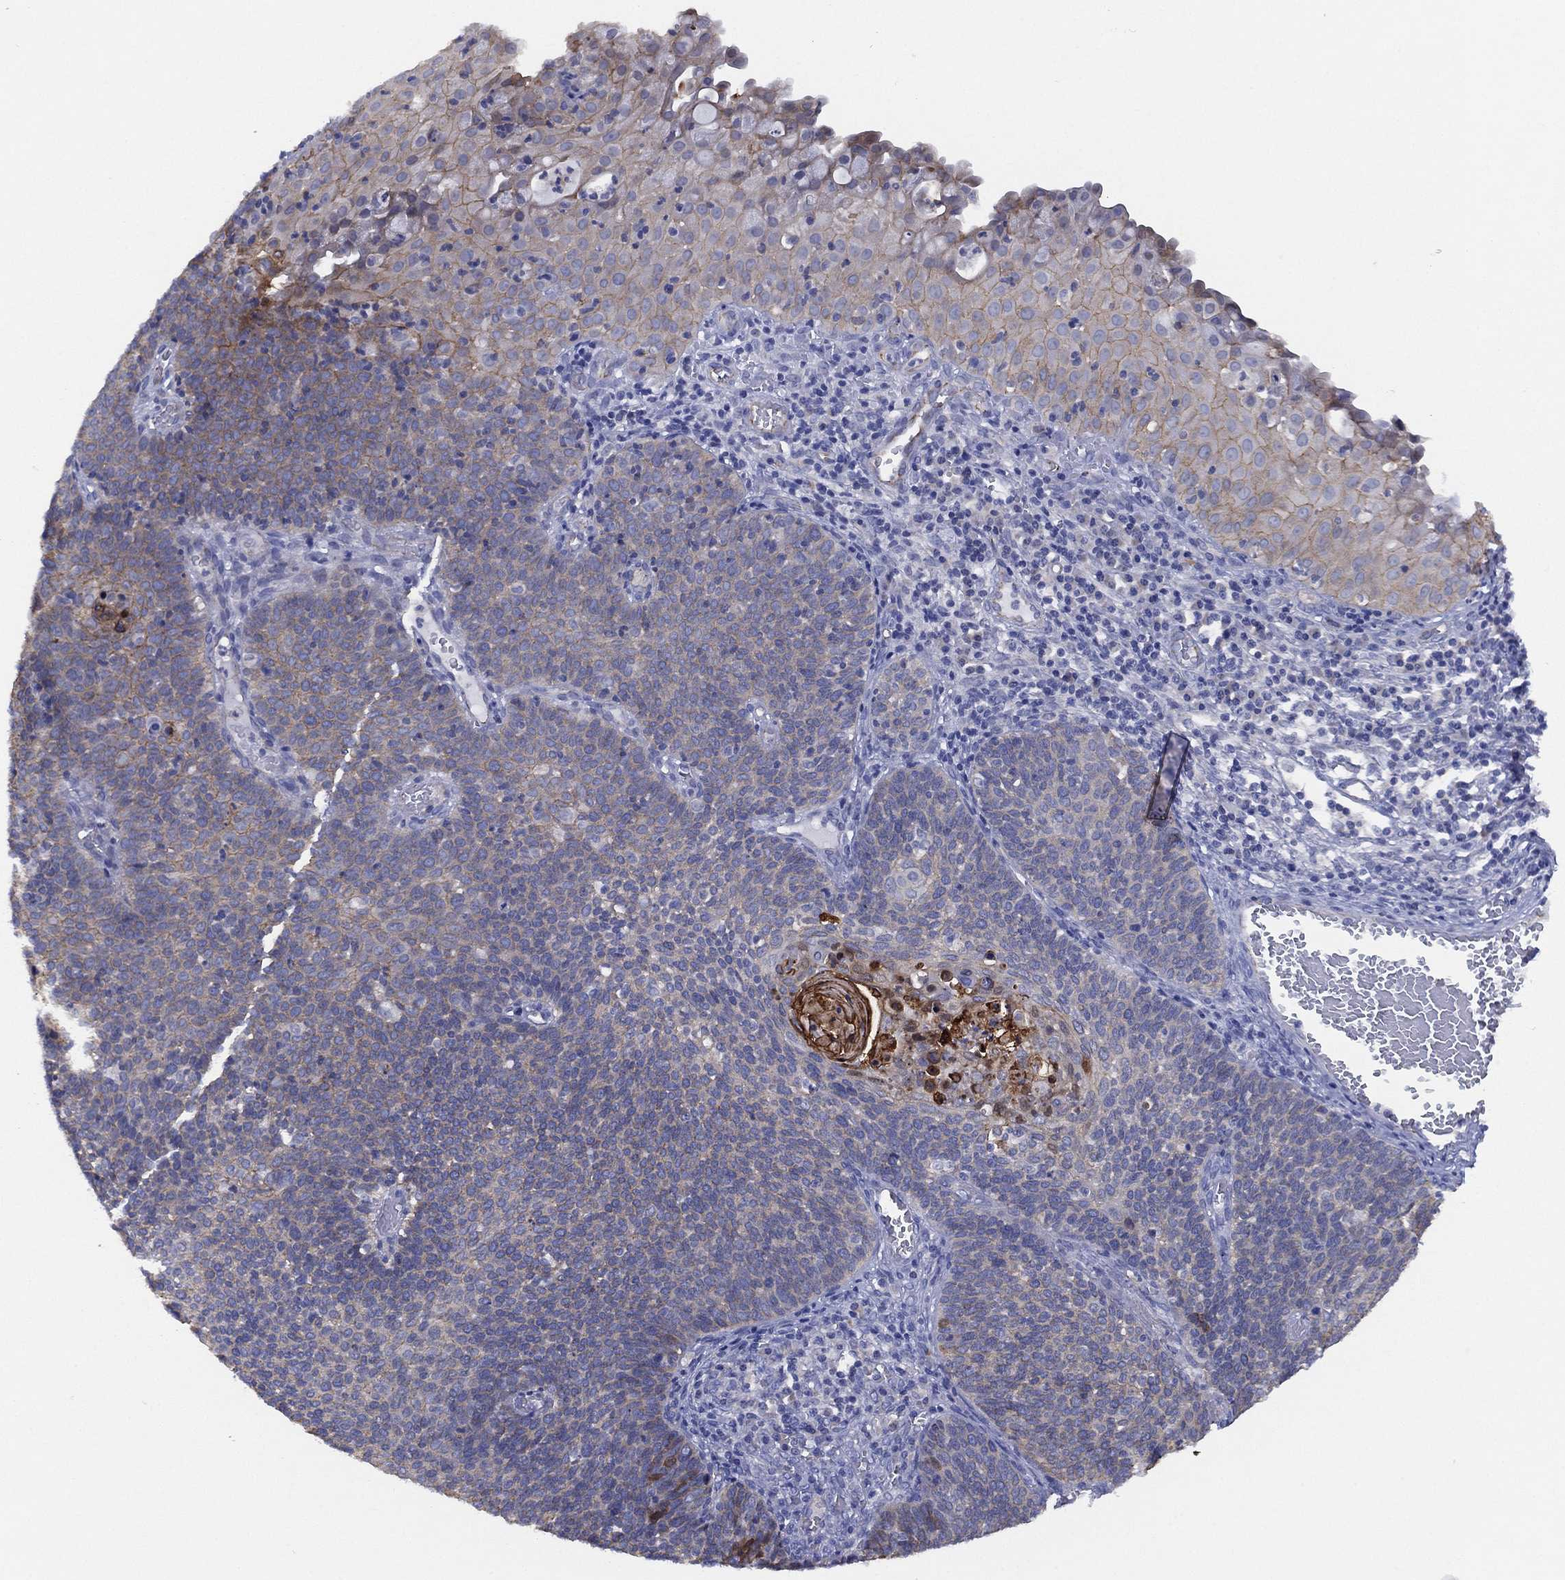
{"staining": {"intensity": "weak", "quantity": "<25%", "location": "cytoplasmic/membranous"}, "tissue": "cervical cancer", "cell_type": "Tumor cells", "image_type": "cancer", "snomed": [{"axis": "morphology", "description": "Normal tissue, NOS"}, {"axis": "morphology", "description": "Squamous cell carcinoma, NOS"}, {"axis": "topography", "description": "Cervix"}], "caption": "DAB (3,3'-diaminobenzidine) immunohistochemical staining of squamous cell carcinoma (cervical) displays no significant expression in tumor cells. The staining is performed using DAB brown chromogen with nuclei counter-stained in using hematoxylin.", "gene": "ZNF223", "patient": {"sex": "female", "age": 39}}